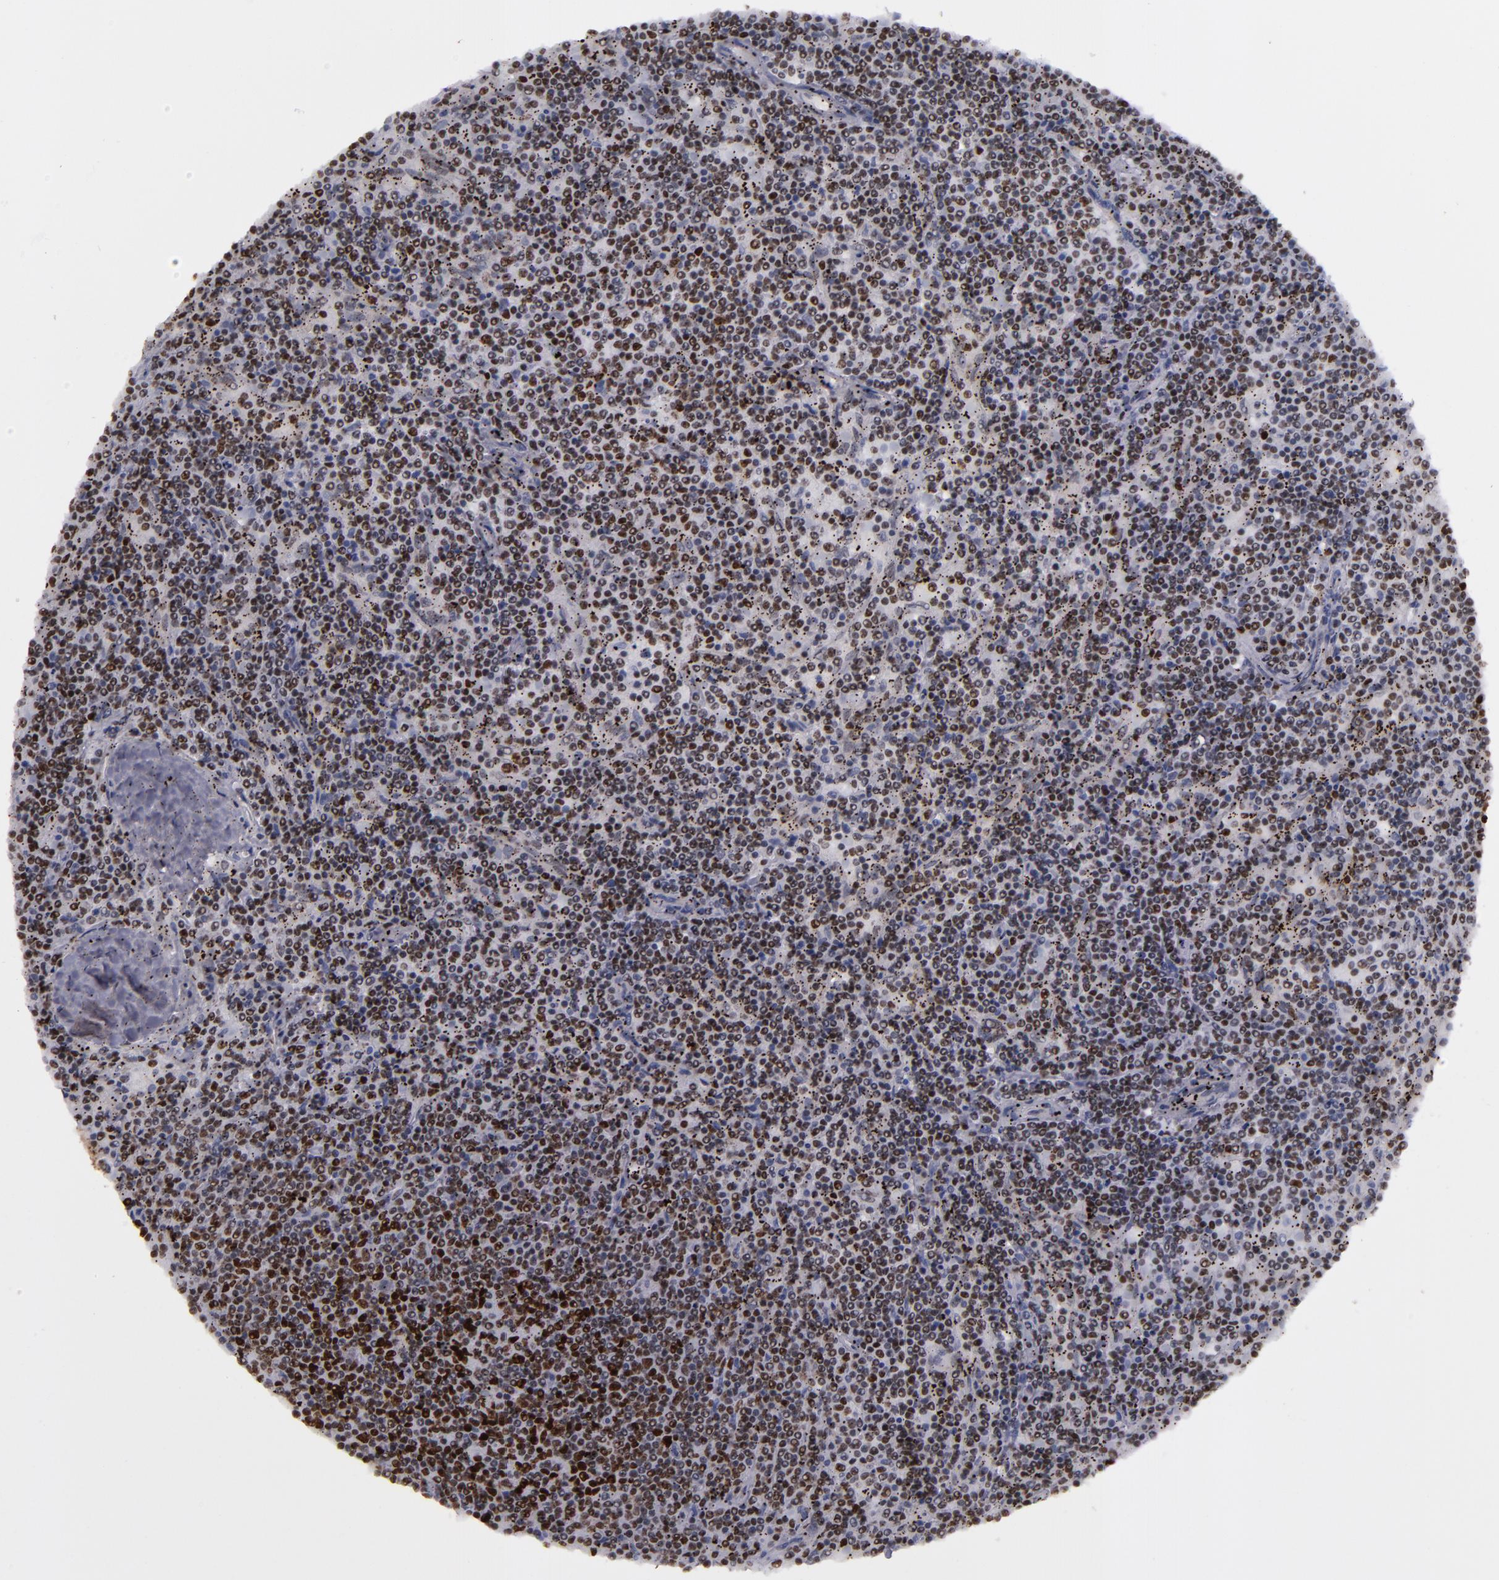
{"staining": {"intensity": "strong", "quantity": ">75%", "location": "nuclear"}, "tissue": "lymphoma", "cell_type": "Tumor cells", "image_type": "cancer", "snomed": [{"axis": "morphology", "description": "Malignant lymphoma, non-Hodgkin's type, Low grade"}, {"axis": "topography", "description": "Spleen"}], "caption": "A brown stain shows strong nuclear staining of a protein in low-grade malignant lymphoma, non-Hodgkin's type tumor cells.", "gene": "TERF2", "patient": {"sex": "female", "age": 50}}